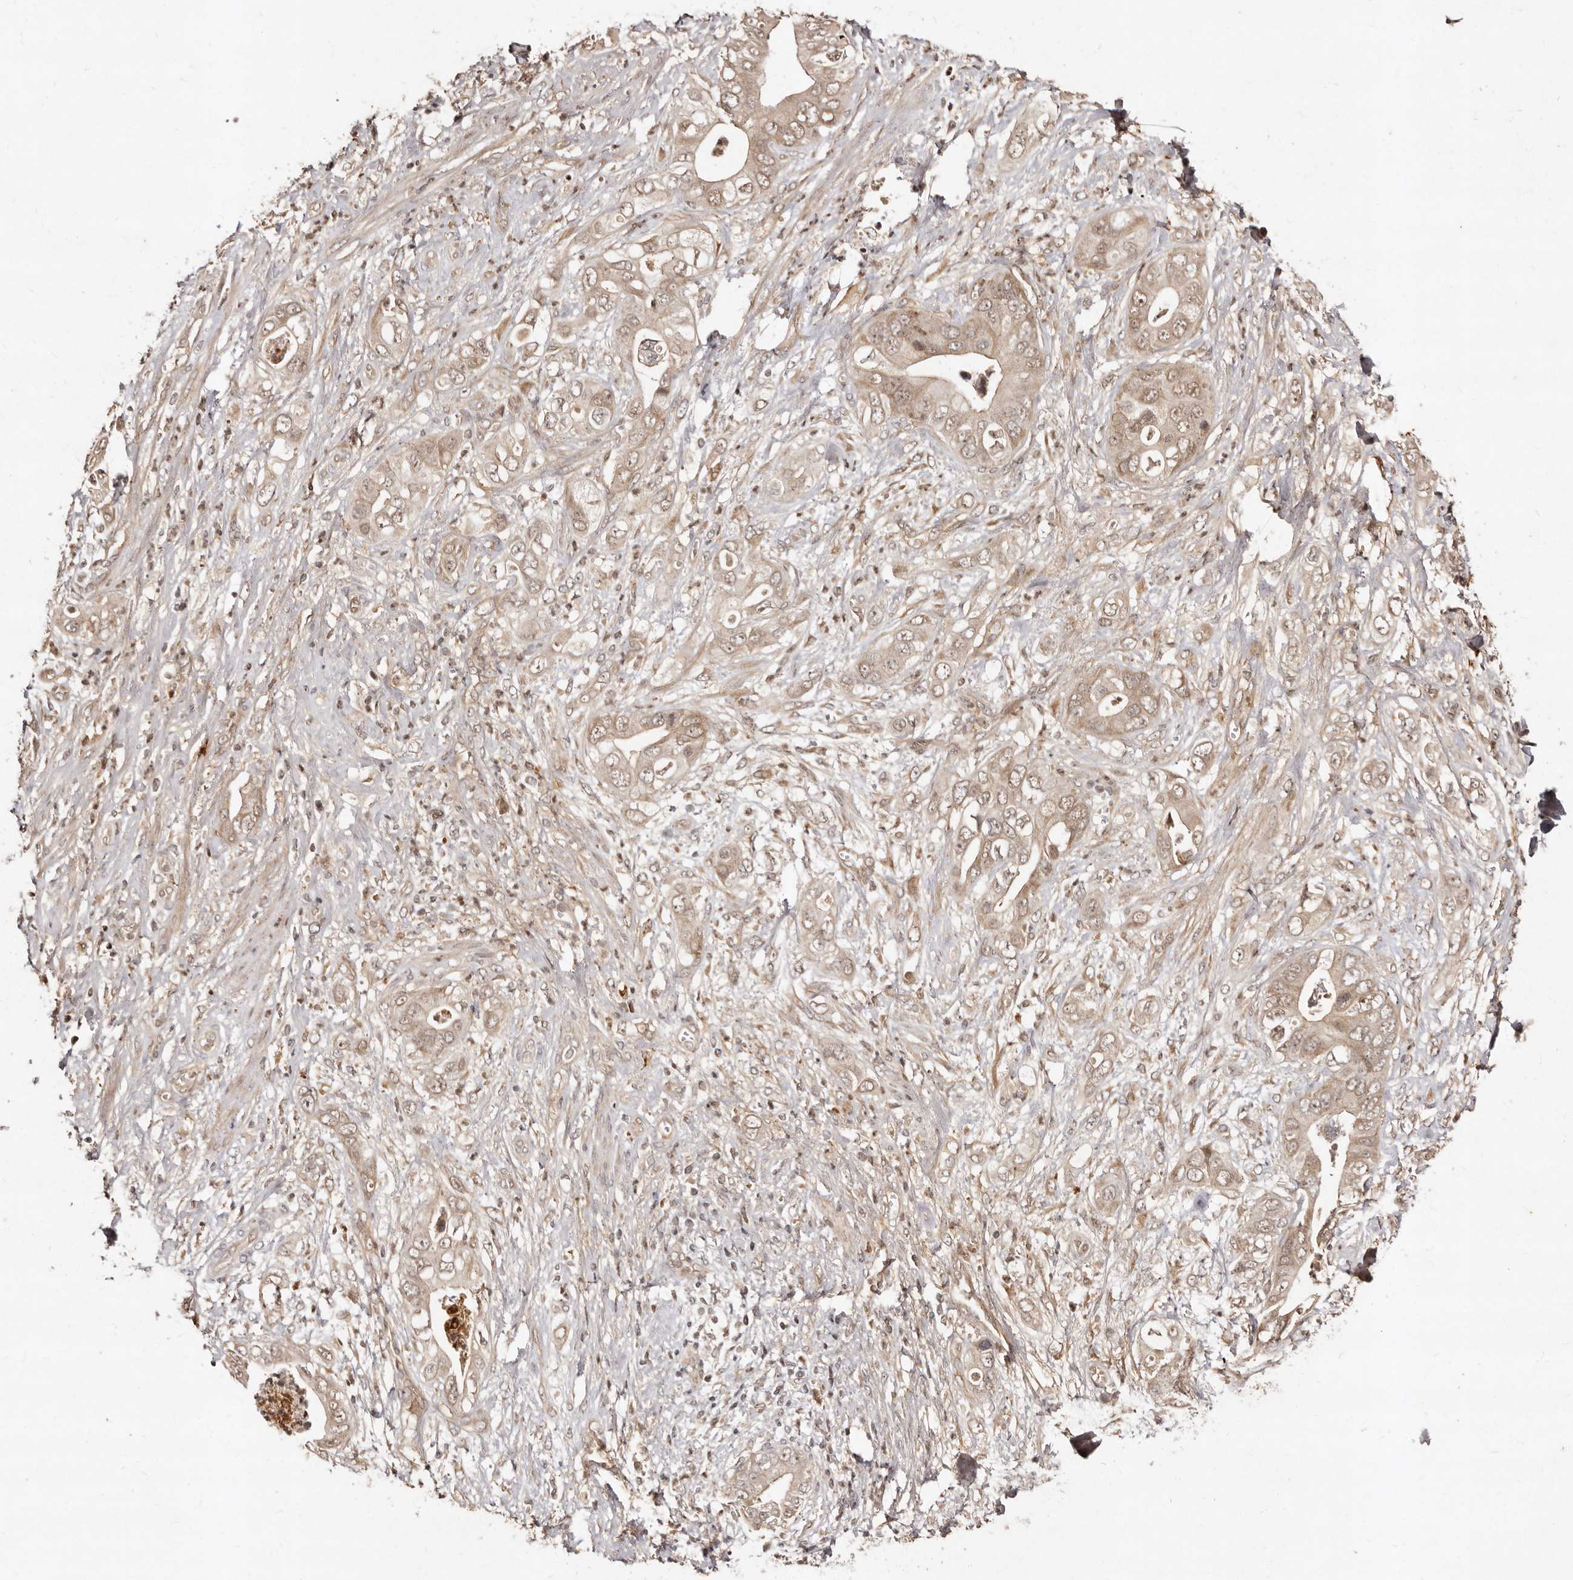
{"staining": {"intensity": "weak", "quantity": ">75%", "location": "cytoplasmic/membranous,nuclear"}, "tissue": "pancreatic cancer", "cell_type": "Tumor cells", "image_type": "cancer", "snomed": [{"axis": "morphology", "description": "Adenocarcinoma, NOS"}, {"axis": "topography", "description": "Pancreas"}], "caption": "Adenocarcinoma (pancreatic) tissue demonstrates weak cytoplasmic/membranous and nuclear expression in approximately >75% of tumor cells, visualized by immunohistochemistry.", "gene": "LCORL", "patient": {"sex": "female", "age": 78}}